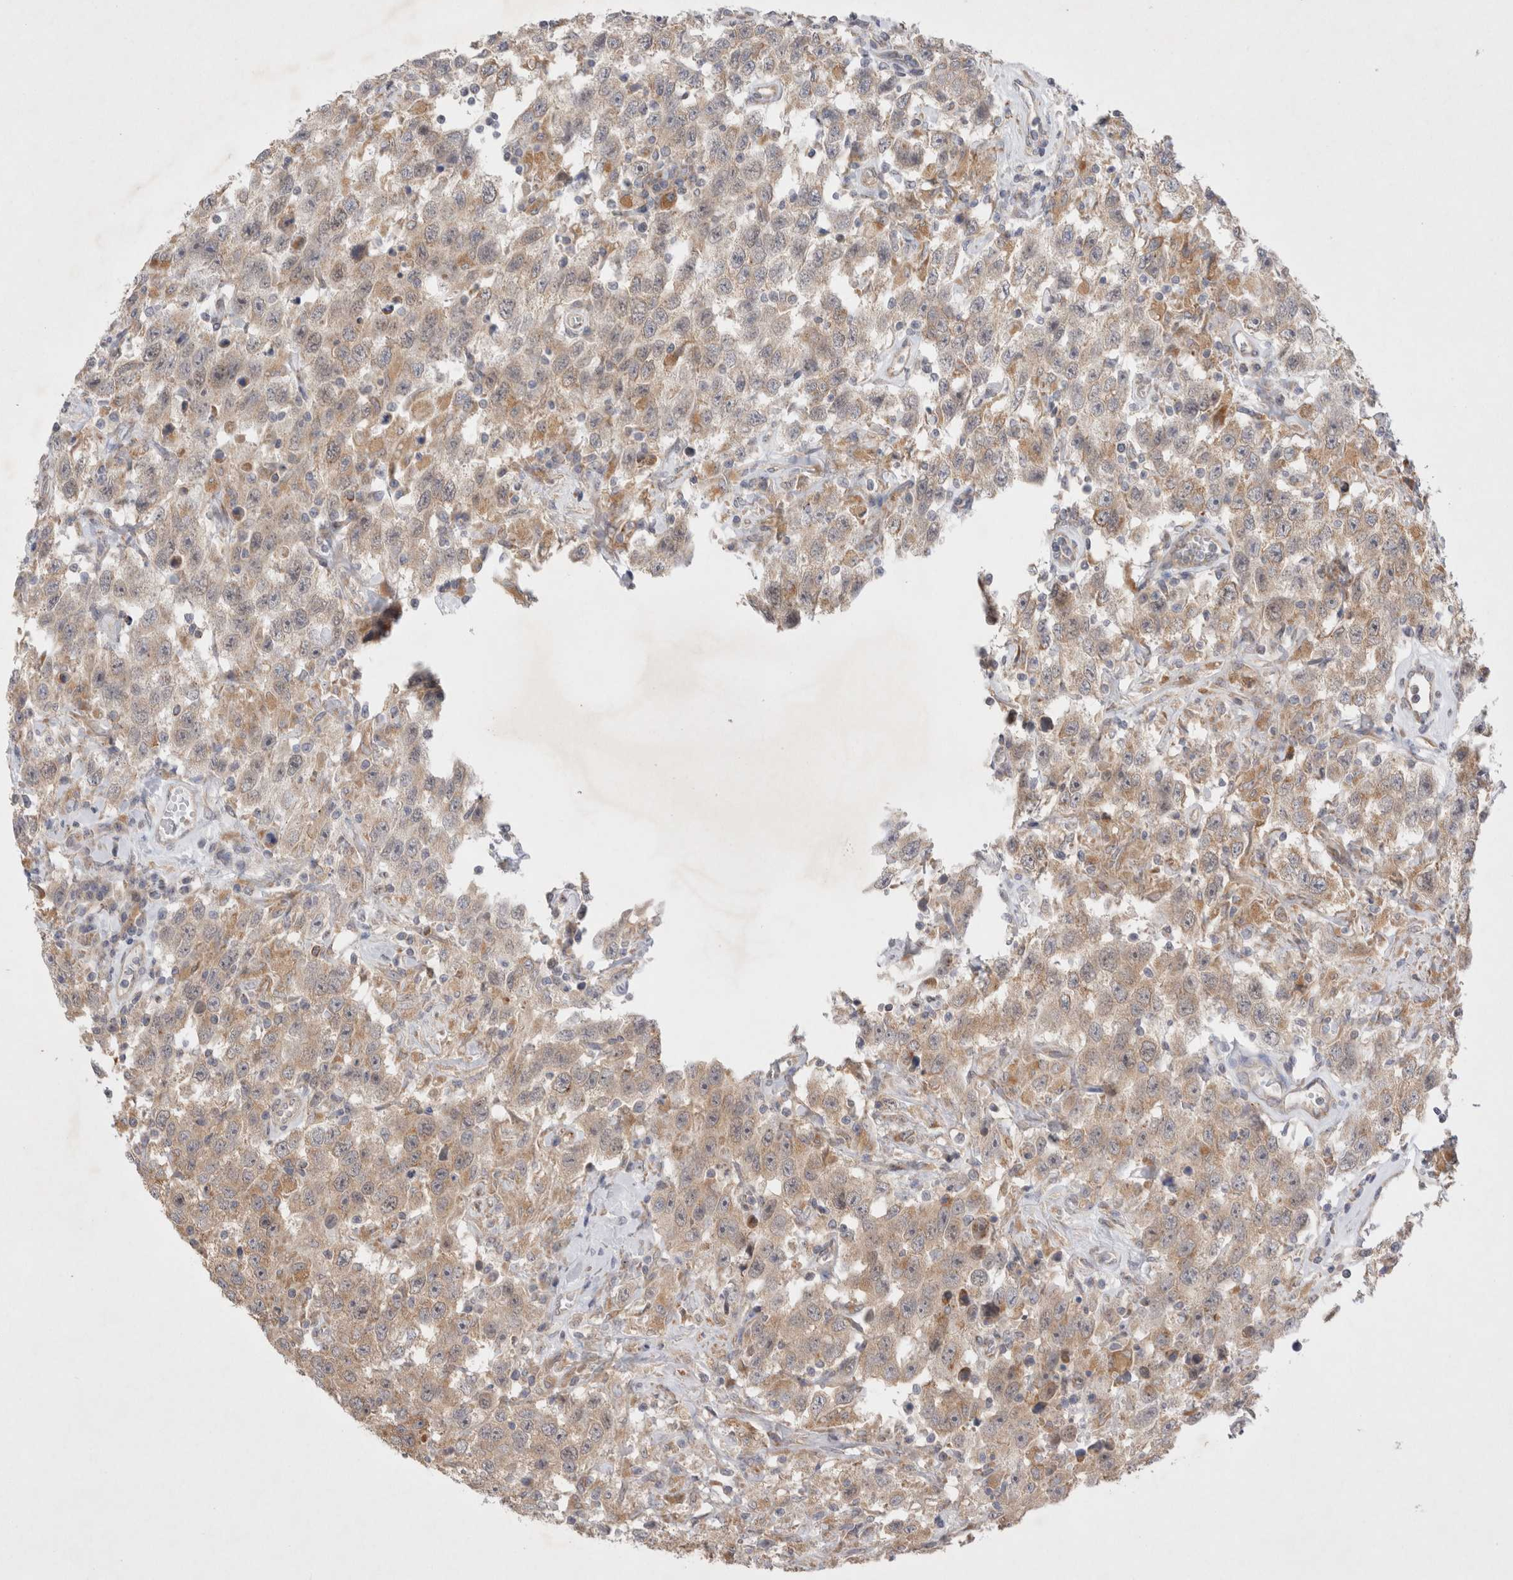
{"staining": {"intensity": "weak", "quantity": ">75%", "location": "cytoplasmic/membranous"}, "tissue": "testis cancer", "cell_type": "Tumor cells", "image_type": "cancer", "snomed": [{"axis": "morphology", "description": "Seminoma, NOS"}, {"axis": "topography", "description": "Testis"}], "caption": "Immunohistochemistry (IHC) micrograph of neoplastic tissue: seminoma (testis) stained using immunohistochemistry exhibits low levels of weak protein expression localized specifically in the cytoplasmic/membranous of tumor cells, appearing as a cytoplasmic/membranous brown color.", "gene": "NPC1", "patient": {"sex": "male", "age": 41}}